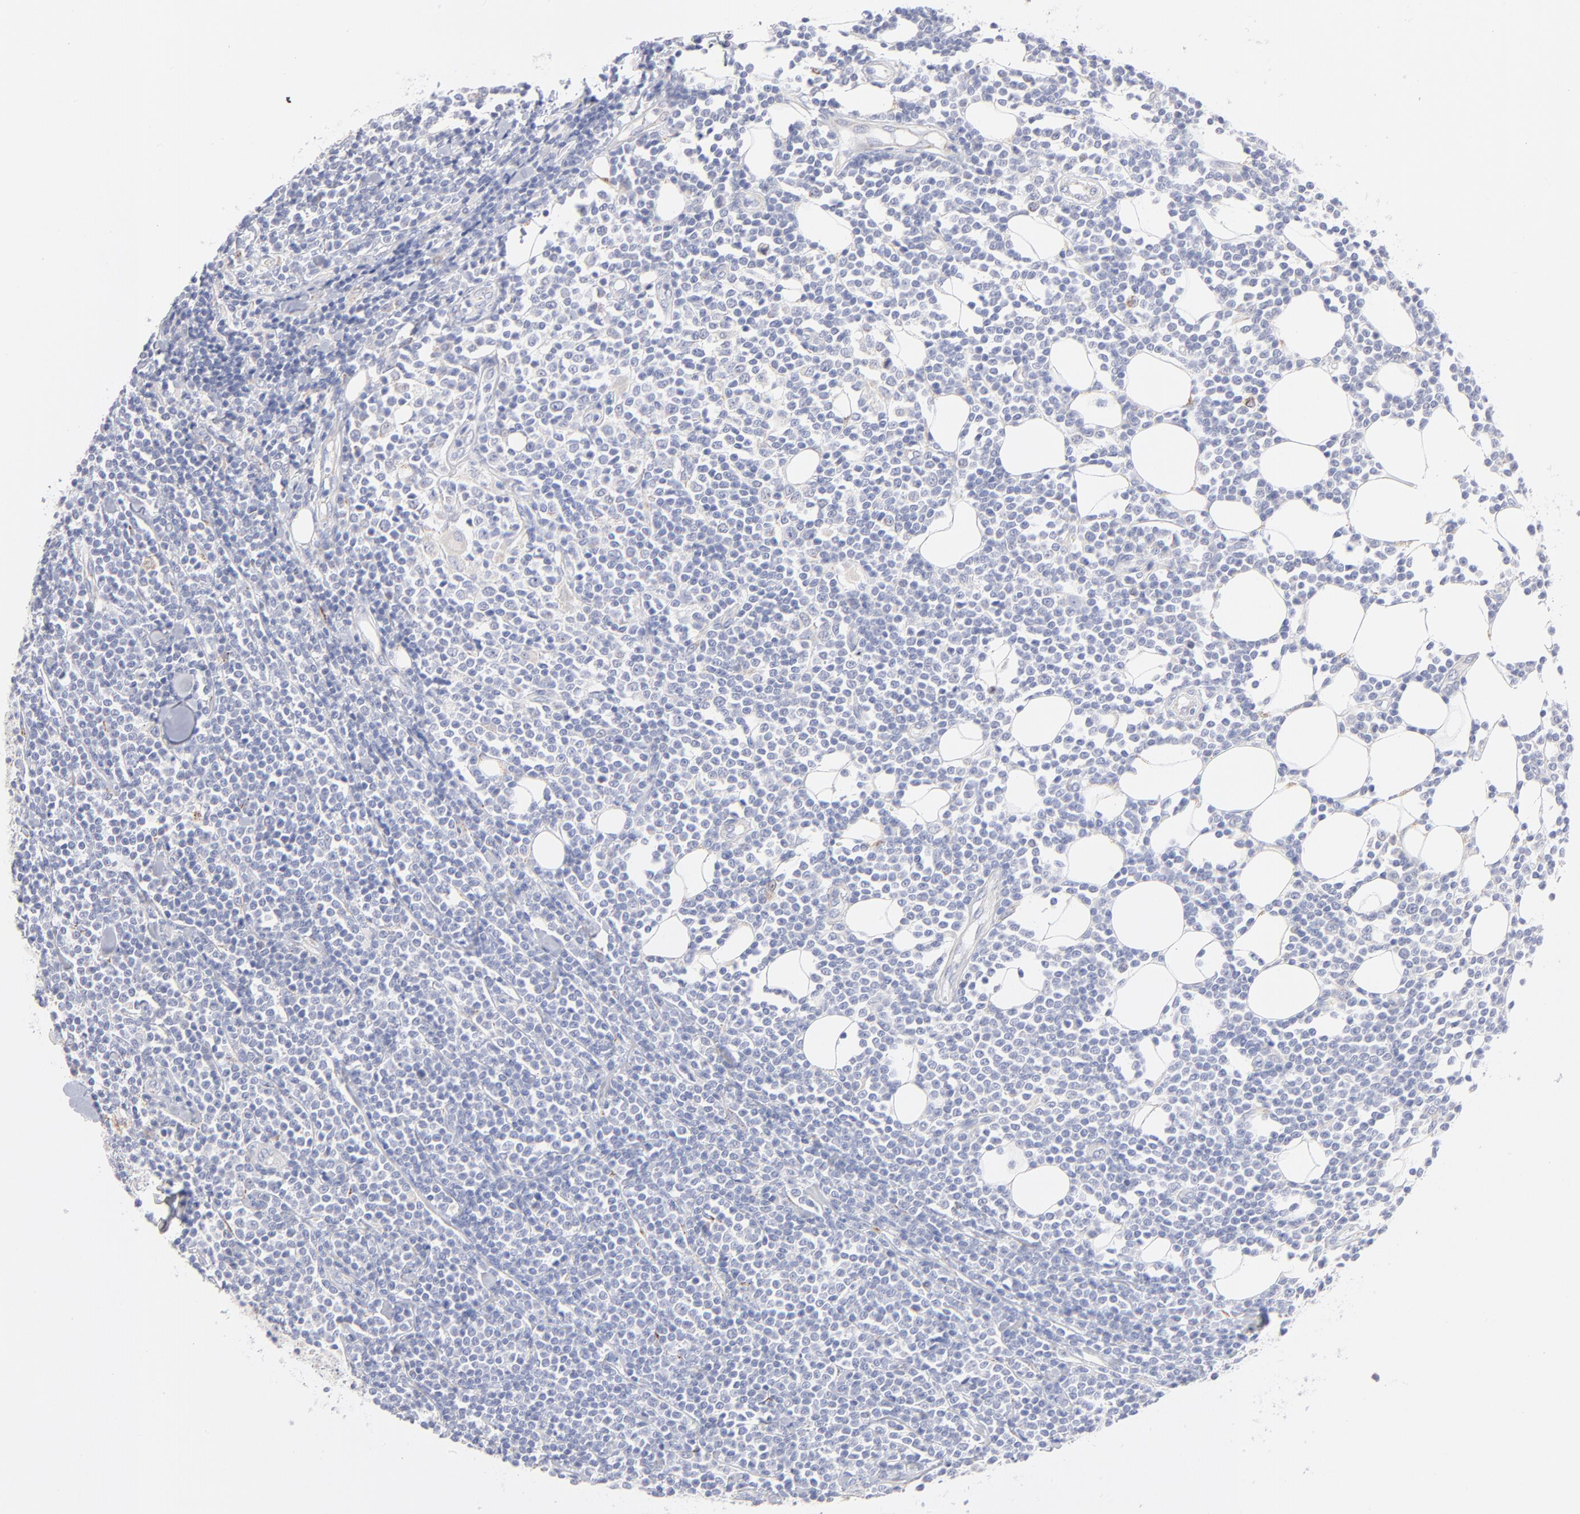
{"staining": {"intensity": "negative", "quantity": "none", "location": "none"}, "tissue": "lymphoma", "cell_type": "Tumor cells", "image_type": "cancer", "snomed": [{"axis": "morphology", "description": "Malignant lymphoma, non-Hodgkin's type, Low grade"}, {"axis": "topography", "description": "Soft tissue"}], "caption": "DAB immunohistochemical staining of human malignant lymphoma, non-Hodgkin's type (low-grade) shows no significant expression in tumor cells.", "gene": "TST", "patient": {"sex": "male", "age": 92}}